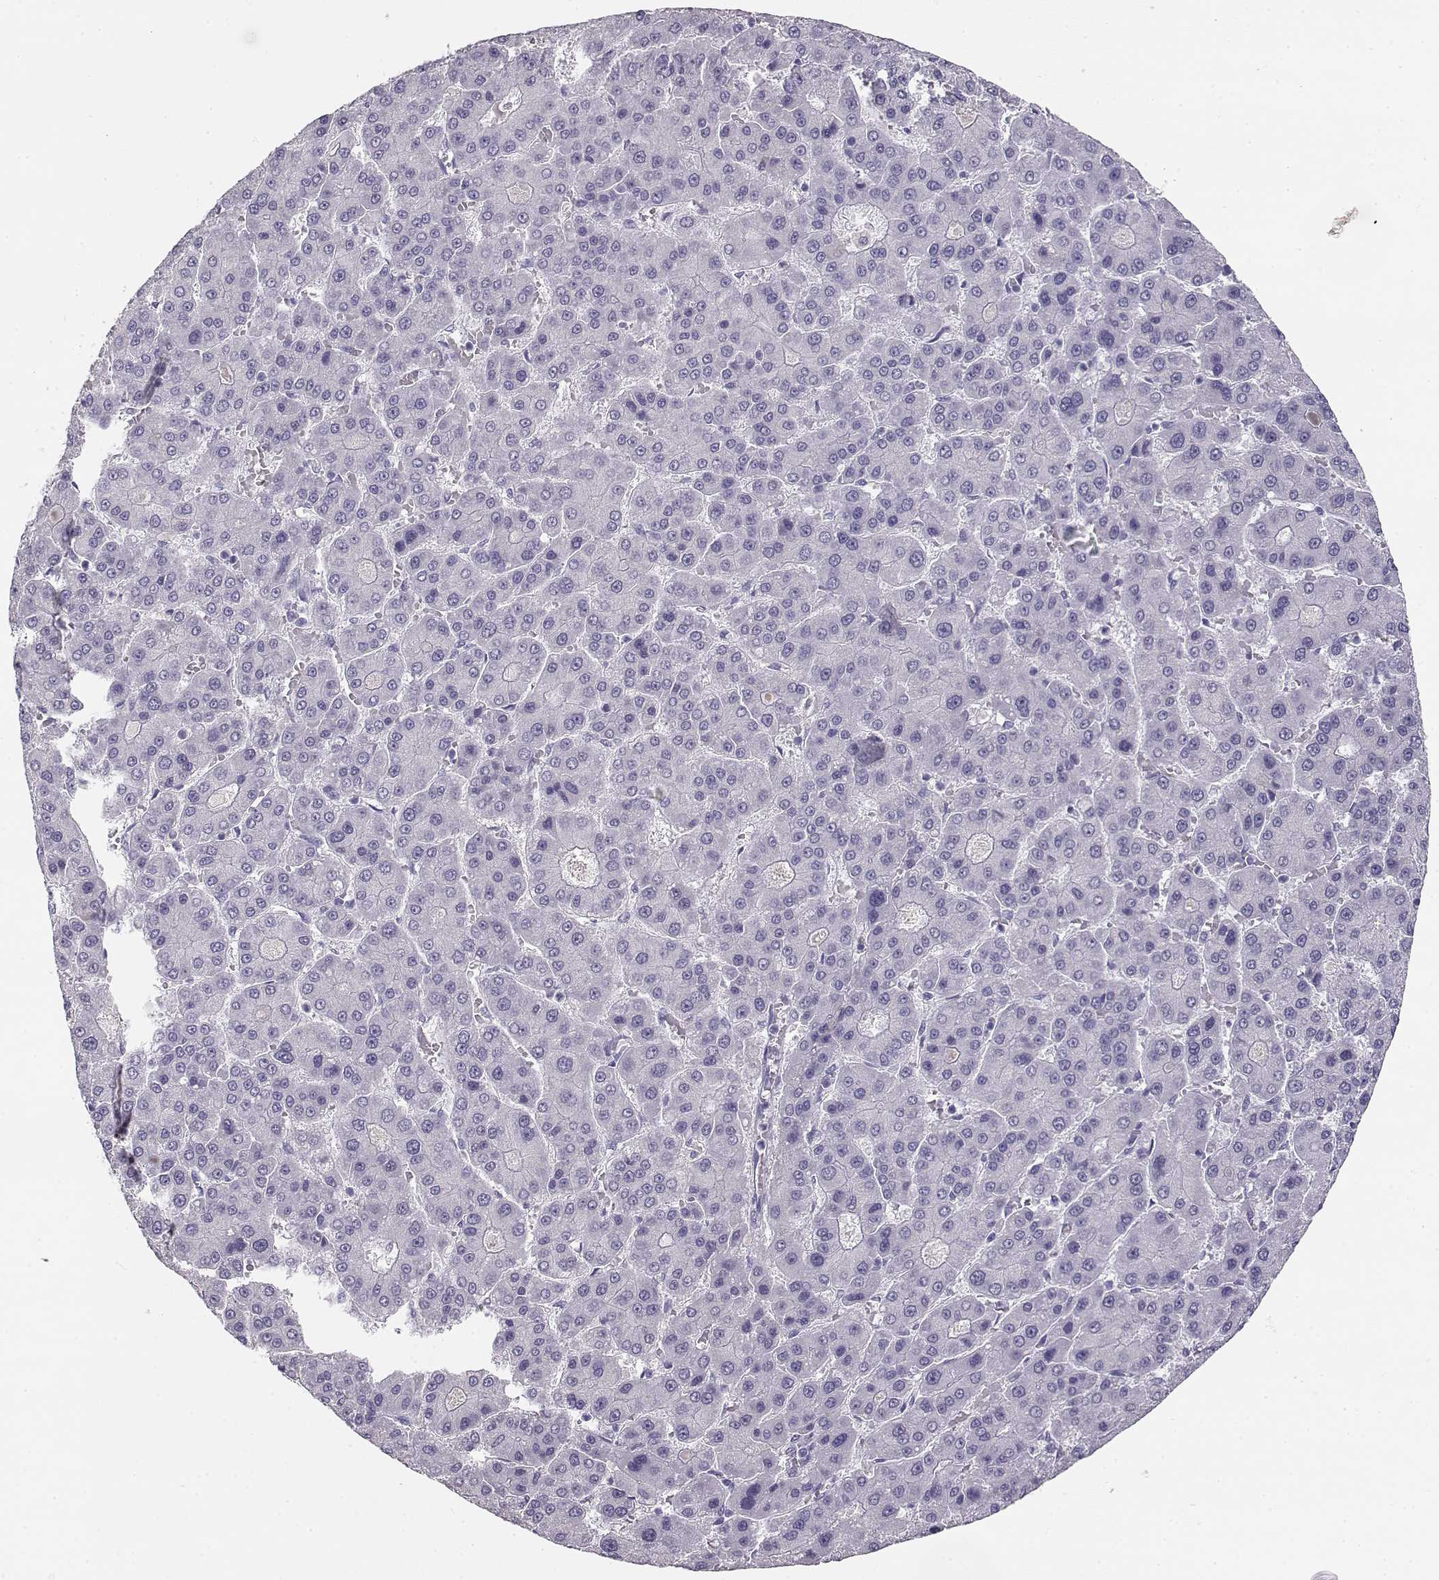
{"staining": {"intensity": "negative", "quantity": "none", "location": "none"}, "tissue": "liver cancer", "cell_type": "Tumor cells", "image_type": "cancer", "snomed": [{"axis": "morphology", "description": "Carcinoma, Hepatocellular, NOS"}, {"axis": "topography", "description": "Liver"}], "caption": "Hepatocellular carcinoma (liver) was stained to show a protein in brown. There is no significant positivity in tumor cells.", "gene": "NUTM1", "patient": {"sex": "male", "age": 70}}